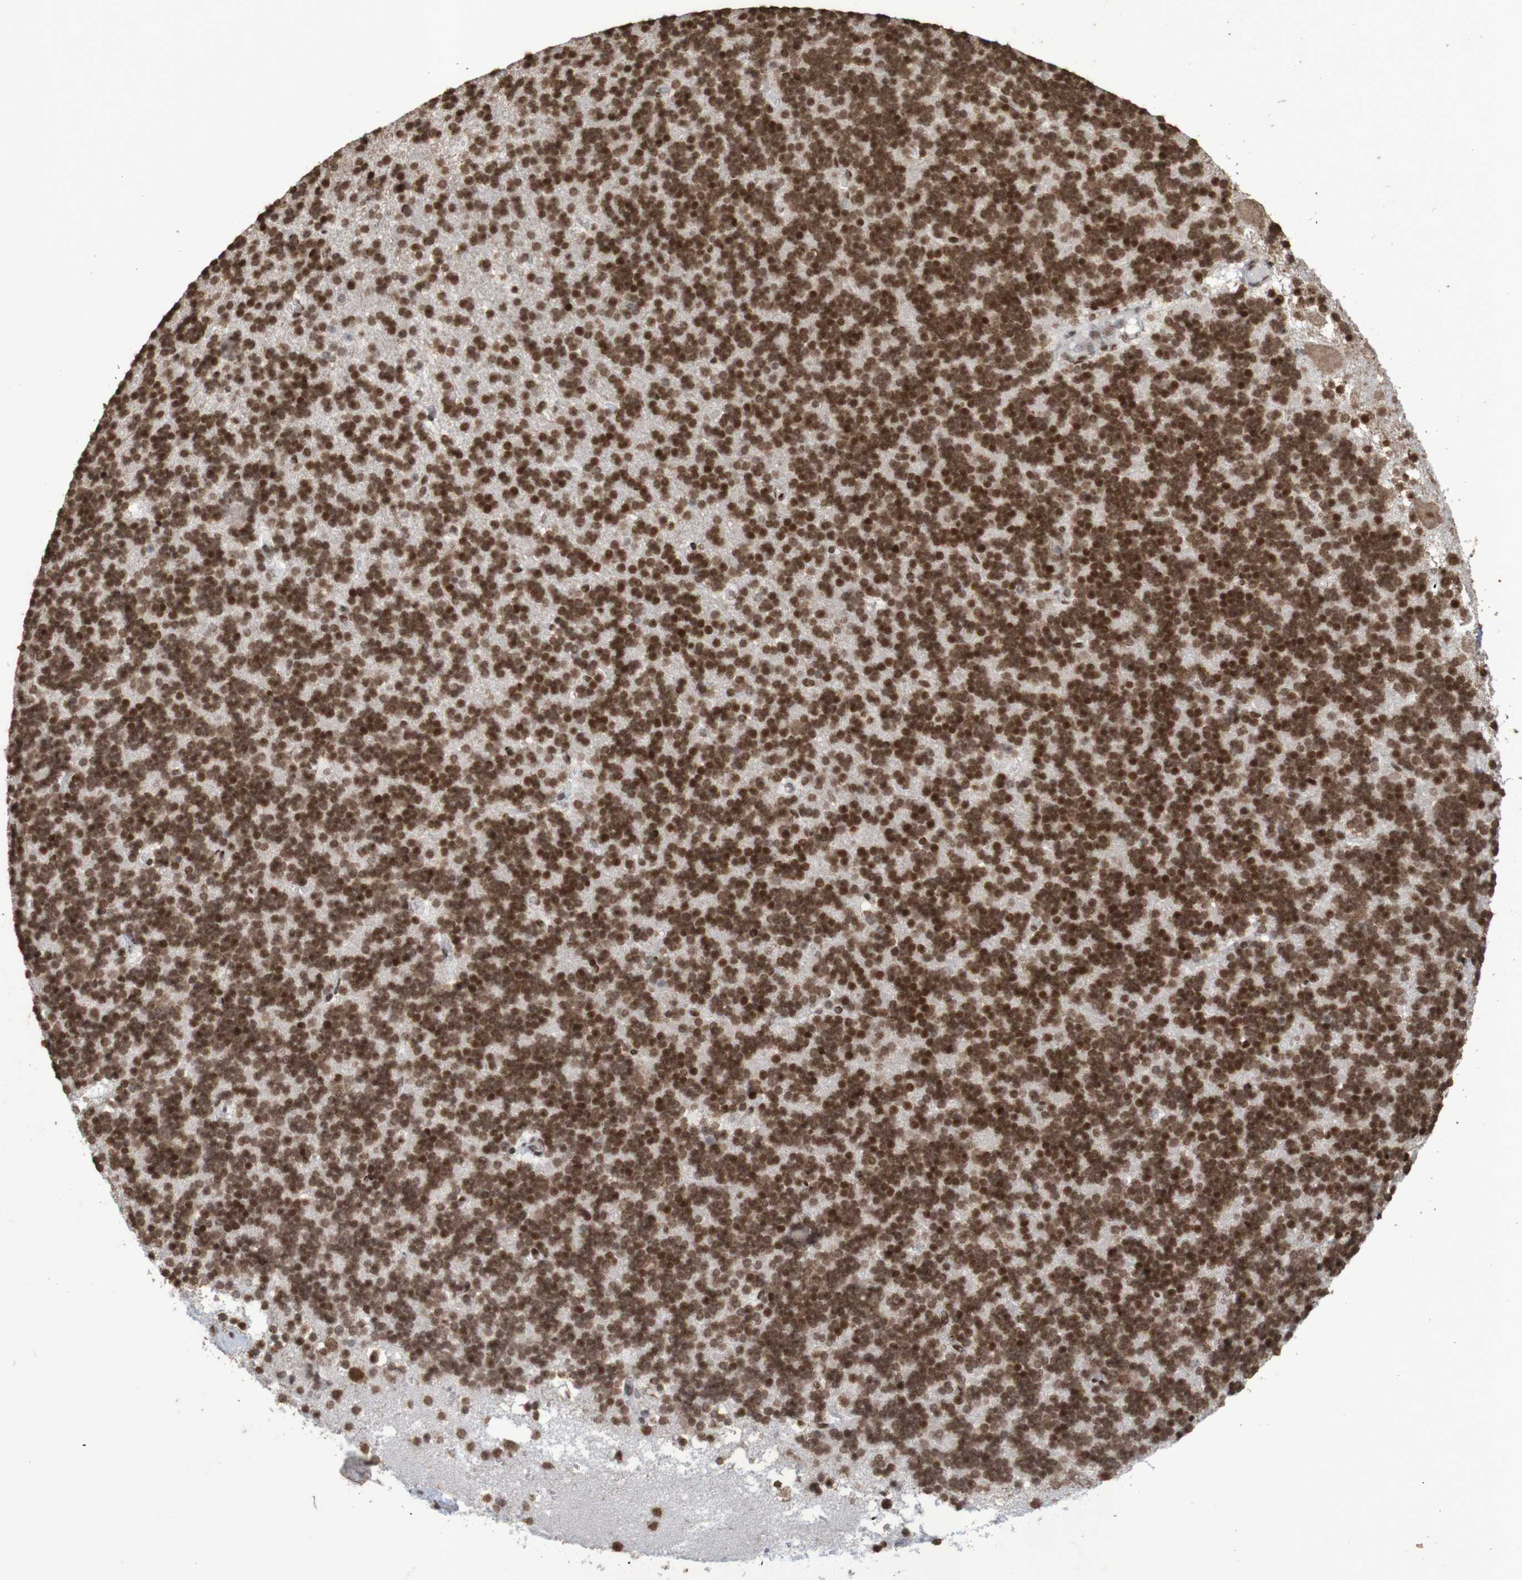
{"staining": {"intensity": "strong", "quantity": ">75%", "location": "nuclear"}, "tissue": "cerebellum", "cell_type": "Cells in granular layer", "image_type": "normal", "snomed": [{"axis": "morphology", "description": "Normal tissue, NOS"}, {"axis": "topography", "description": "Cerebellum"}], "caption": "A high amount of strong nuclear staining is present in about >75% of cells in granular layer in benign cerebellum. The protein is shown in brown color, while the nuclei are stained blue.", "gene": "GFI1", "patient": {"sex": "male", "age": 45}}